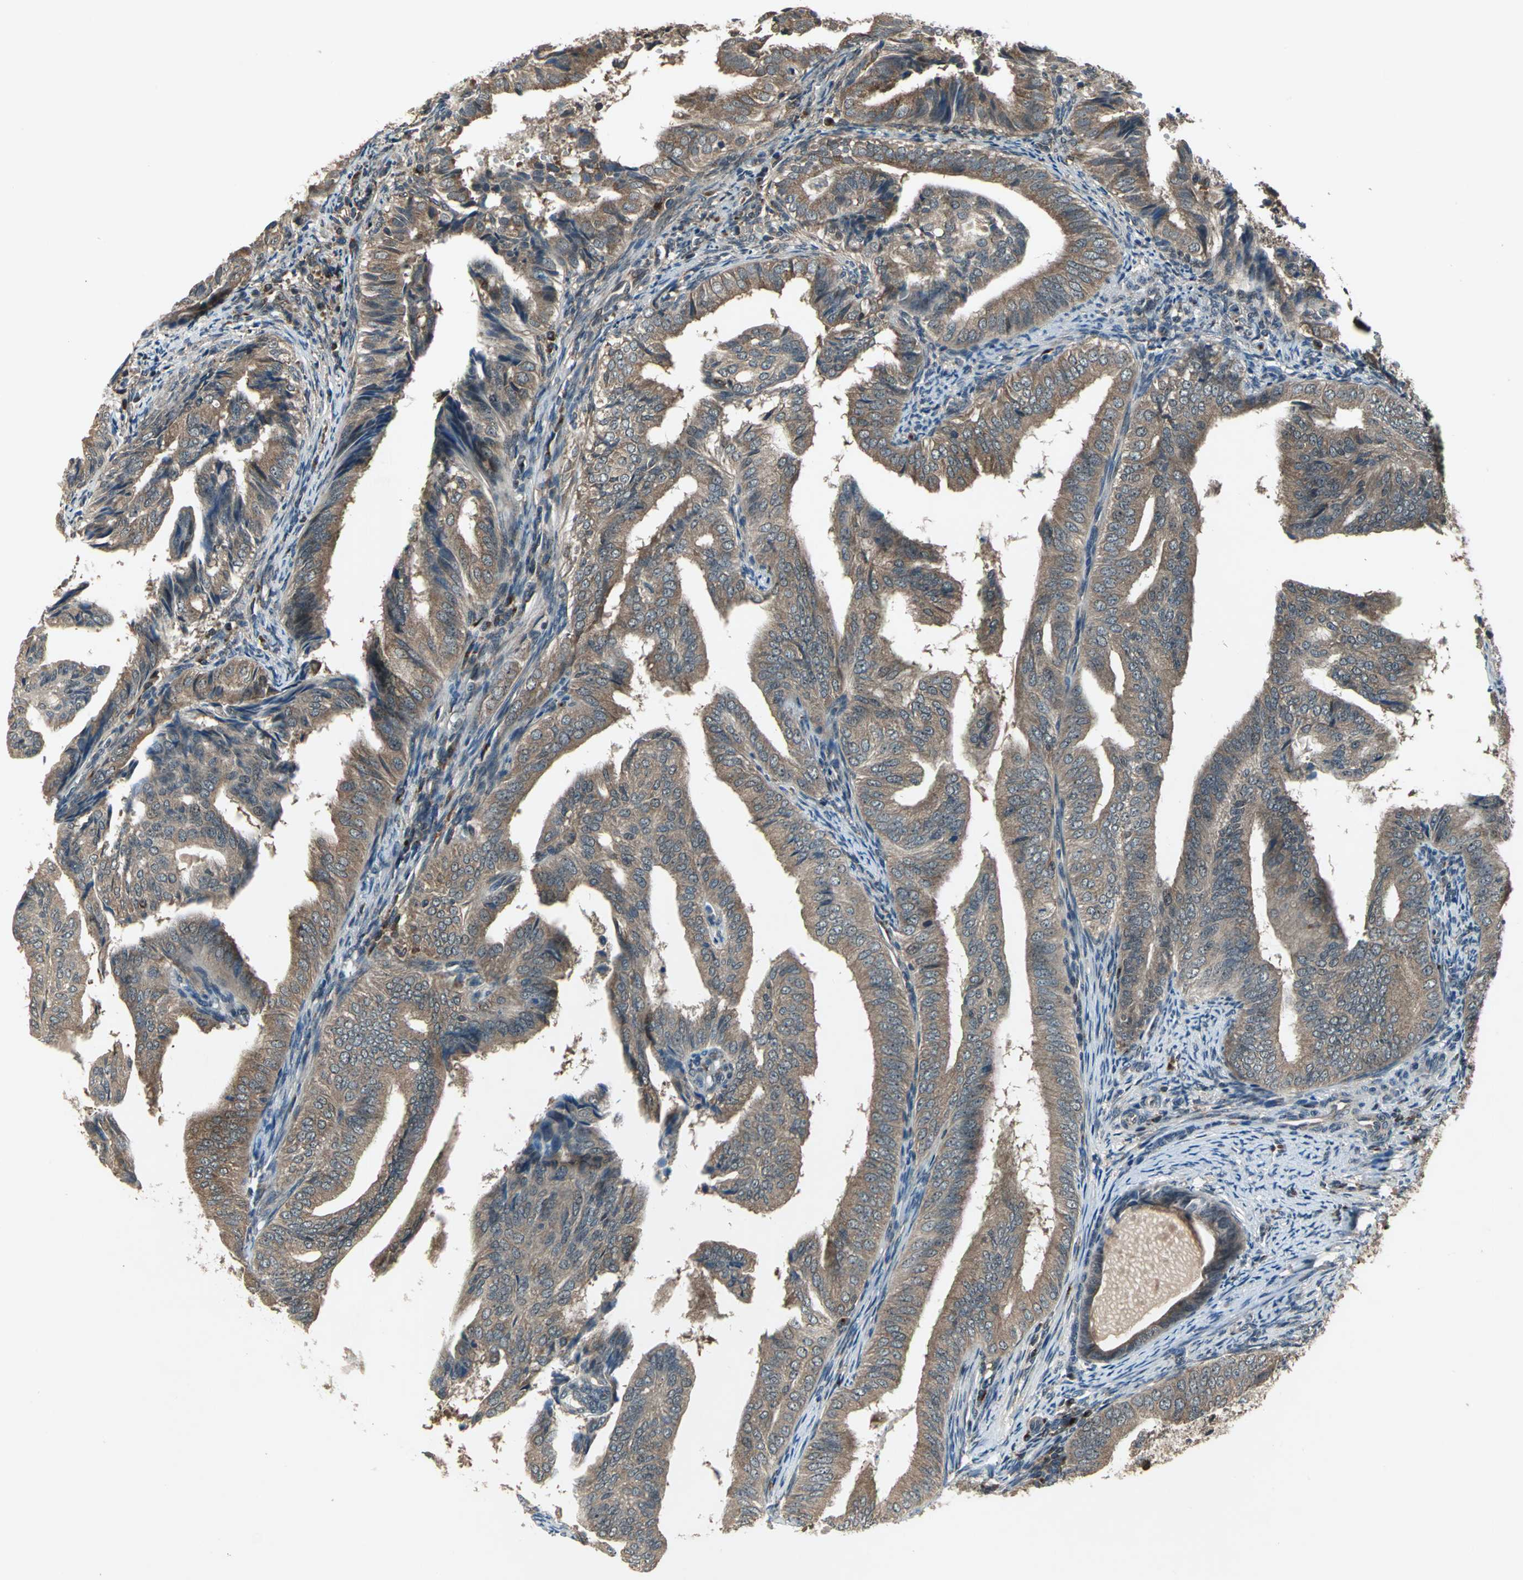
{"staining": {"intensity": "moderate", "quantity": ">75%", "location": "cytoplasmic/membranous"}, "tissue": "endometrial cancer", "cell_type": "Tumor cells", "image_type": "cancer", "snomed": [{"axis": "morphology", "description": "Adenocarcinoma, NOS"}, {"axis": "topography", "description": "Endometrium"}], "caption": "High-power microscopy captured an IHC image of adenocarcinoma (endometrial), revealing moderate cytoplasmic/membranous staining in about >75% of tumor cells. The staining is performed using DAB brown chromogen to label protein expression. The nuclei are counter-stained blue using hematoxylin.", "gene": "NFKBIE", "patient": {"sex": "female", "age": 58}}